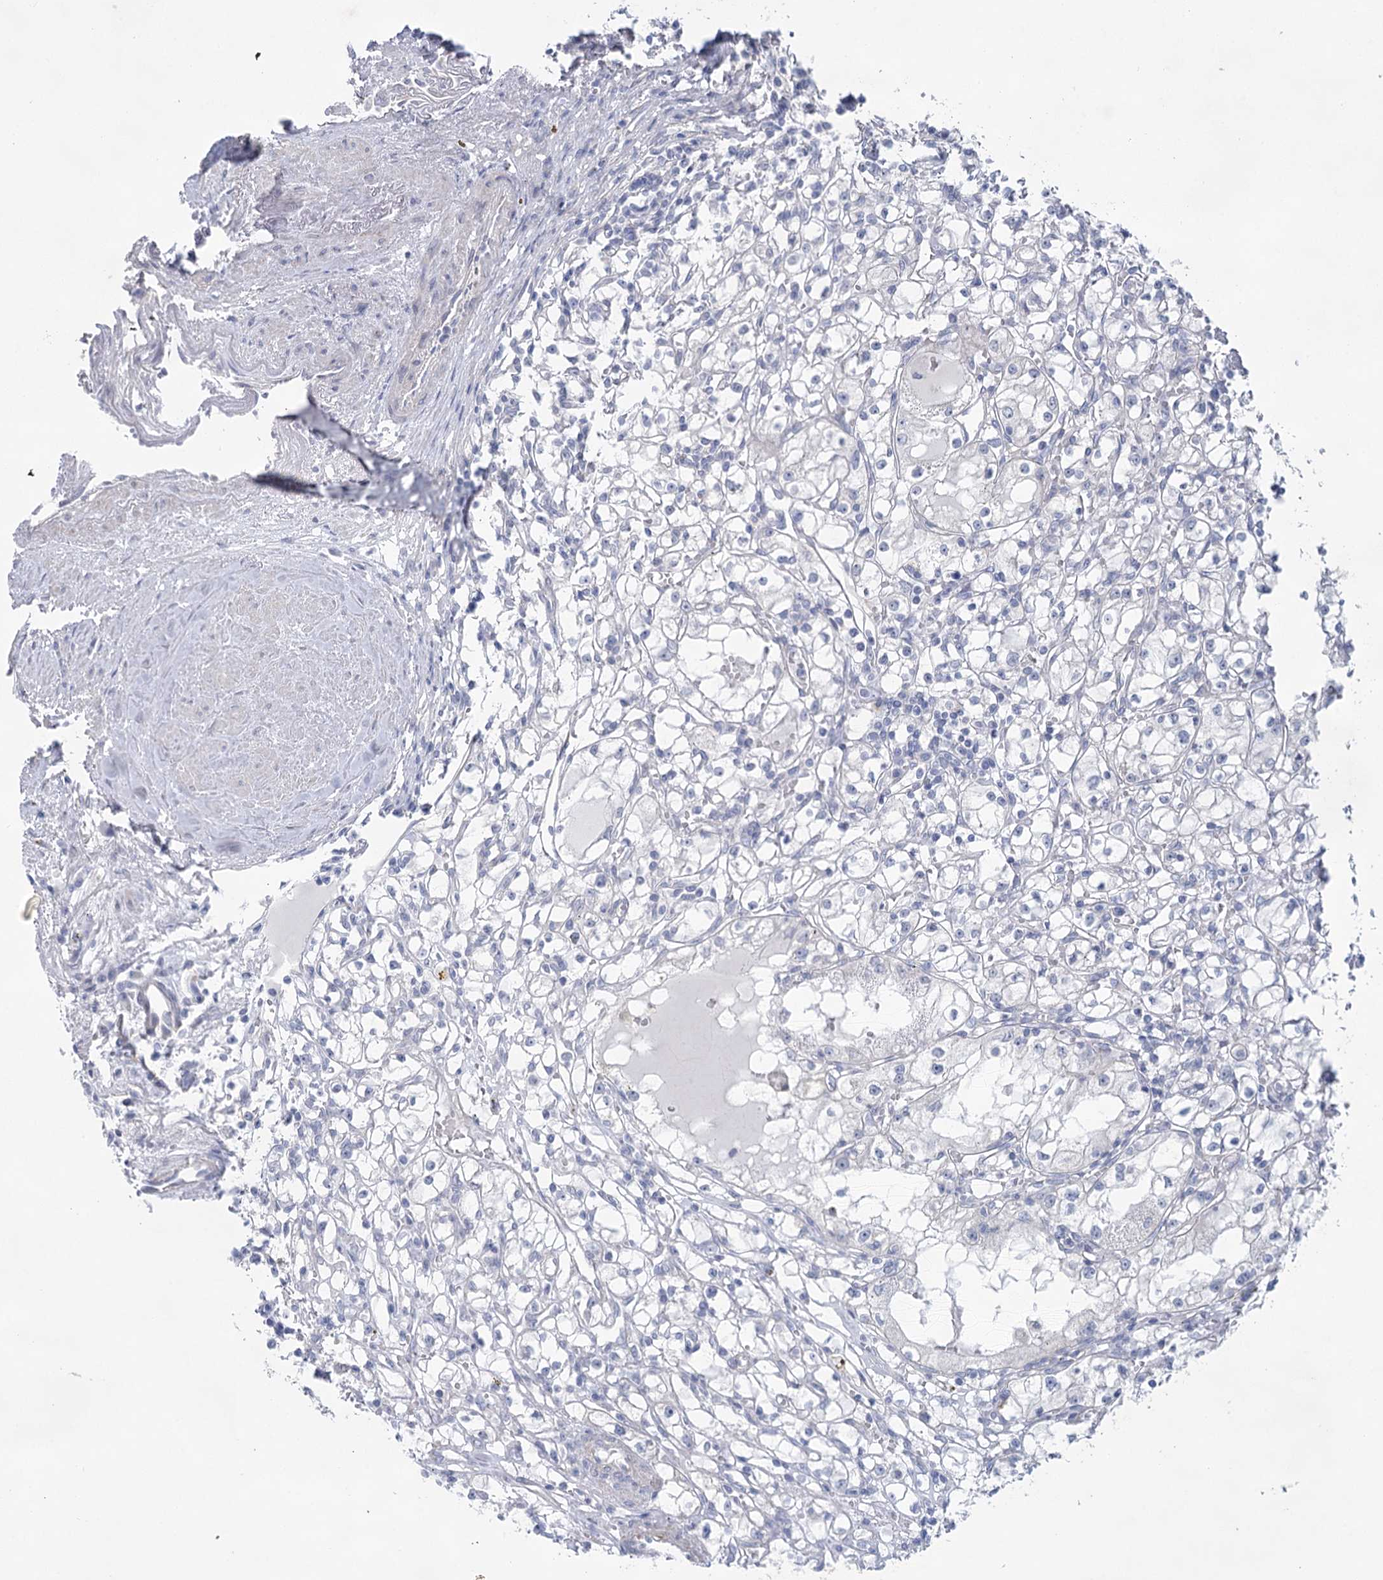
{"staining": {"intensity": "weak", "quantity": "<25%", "location": "cytoplasmic/membranous"}, "tissue": "renal cancer", "cell_type": "Tumor cells", "image_type": "cancer", "snomed": [{"axis": "morphology", "description": "Adenocarcinoma, NOS"}, {"axis": "topography", "description": "Kidney"}], "caption": "An IHC micrograph of renal cancer is shown. There is no staining in tumor cells of renal cancer.", "gene": "CCDC88A", "patient": {"sex": "male", "age": 56}}